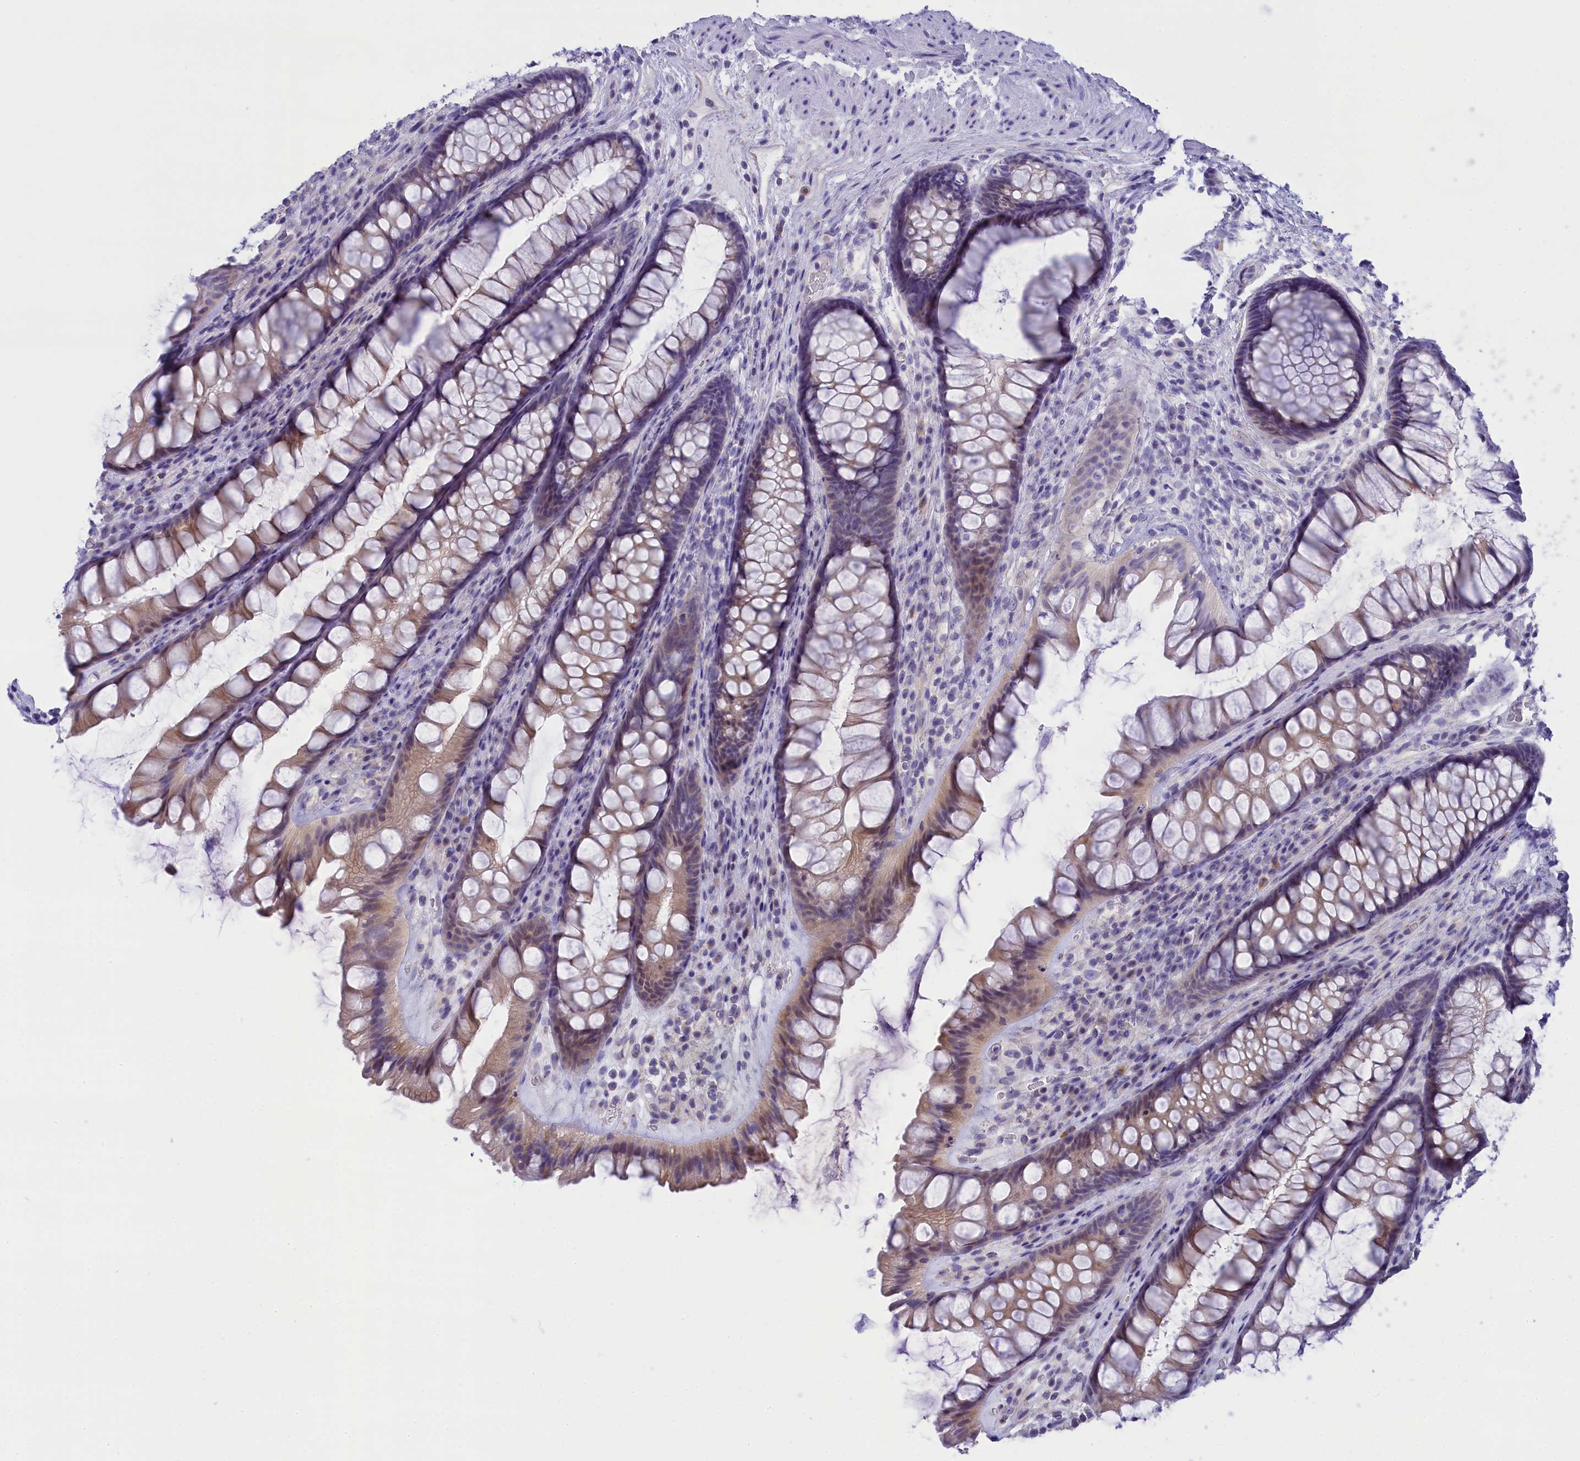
{"staining": {"intensity": "weak", "quantity": "25%-75%", "location": "cytoplasmic/membranous"}, "tissue": "rectum", "cell_type": "Glandular cells", "image_type": "normal", "snomed": [{"axis": "morphology", "description": "Normal tissue, NOS"}, {"axis": "topography", "description": "Rectum"}], "caption": "IHC (DAB) staining of benign rectum shows weak cytoplasmic/membranous protein expression in approximately 25%-75% of glandular cells.", "gene": "TACSTD2", "patient": {"sex": "male", "age": 74}}